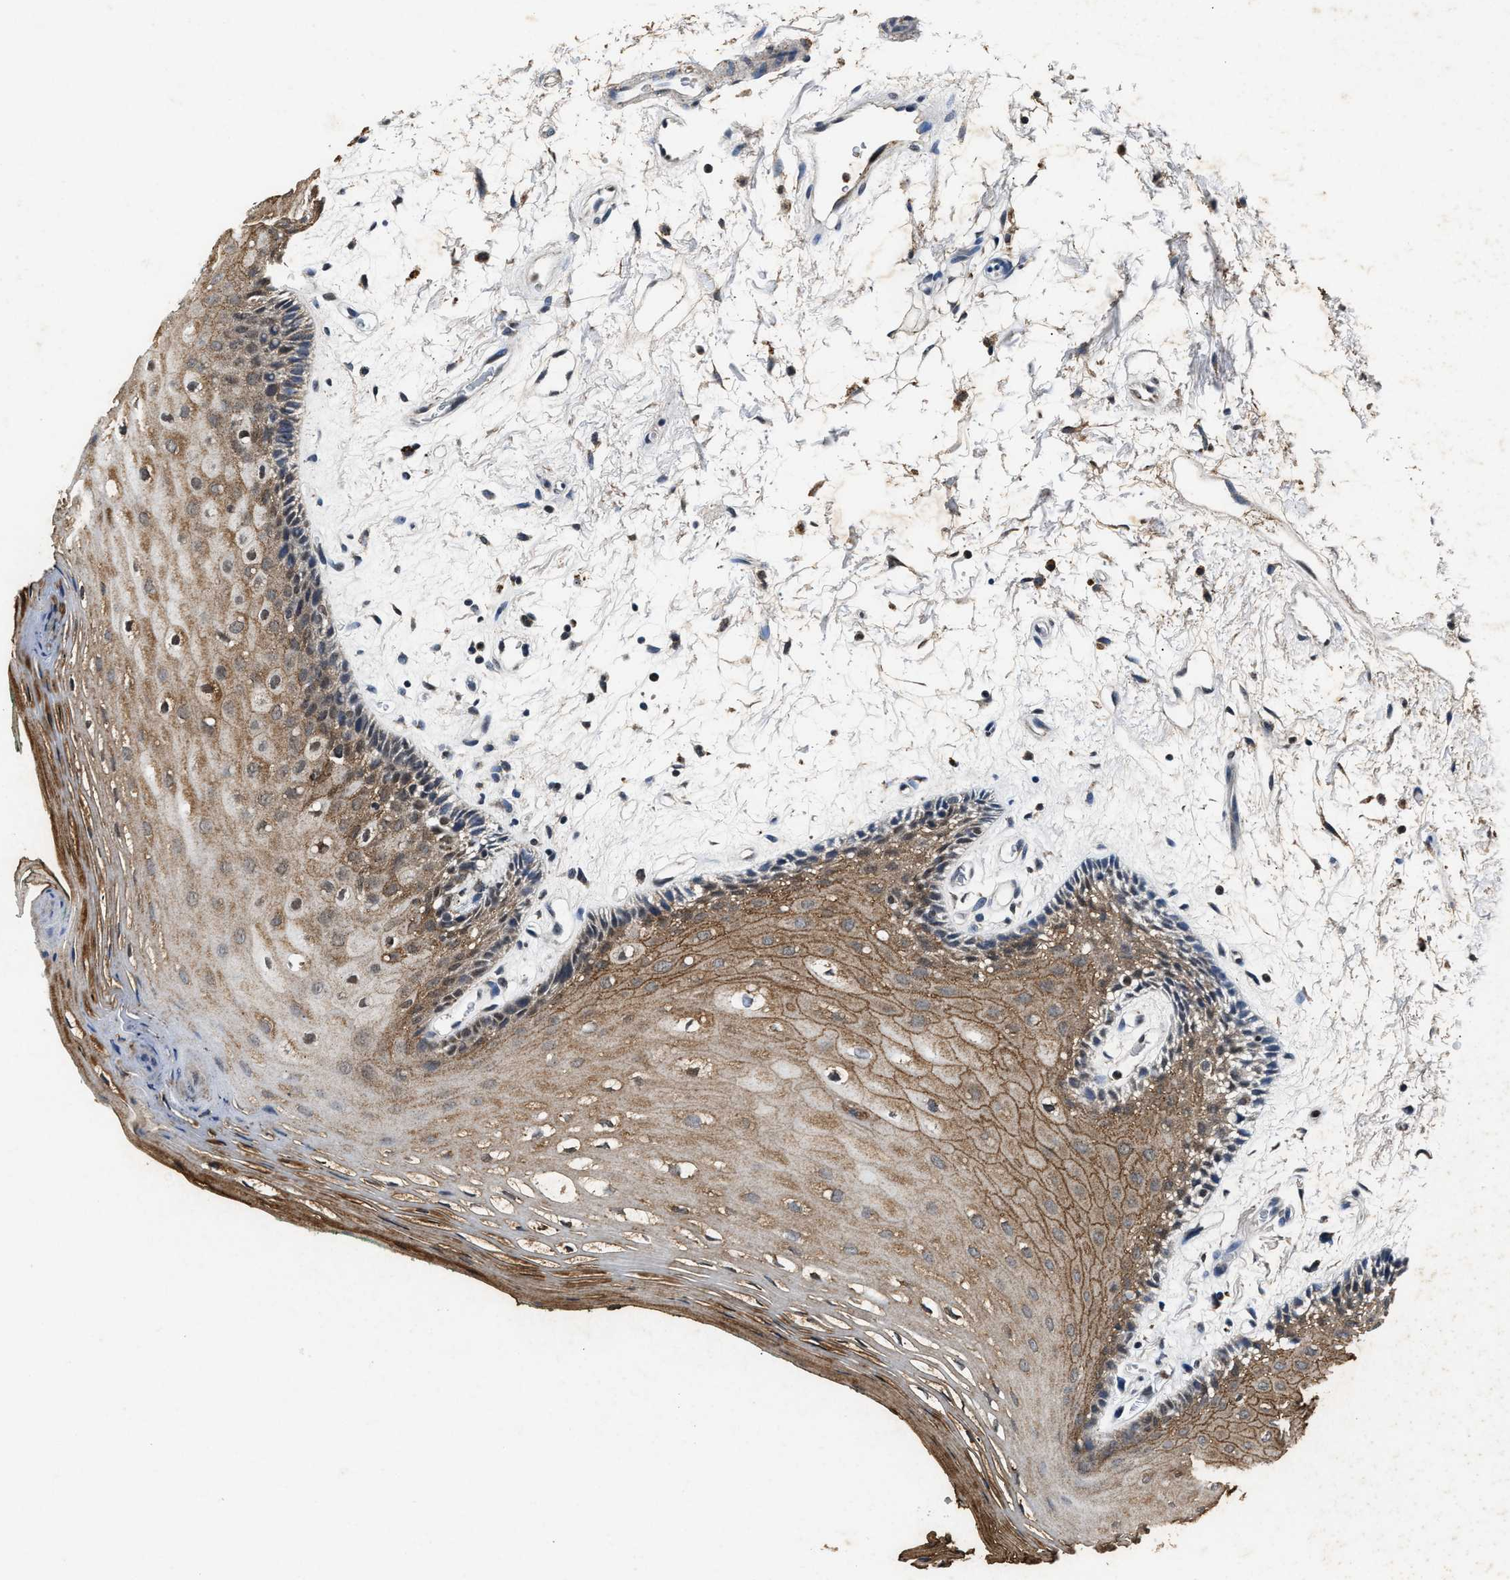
{"staining": {"intensity": "moderate", "quantity": ">75%", "location": "cytoplasmic/membranous"}, "tissue": "oral mucosa", "cell_type": "Squamous epithelial cells", "image_type": "normal", "snomed": [{"axis": "morphology", "description": "Normal tissue, NOS"}, {"axis": "topography", "description": "Skeletal muscle"}, {"axis": "topography", "description": "Oral tissue"}, {"axis": "topography", "description": "Peripheral nerve tissue"}], "caption": "The immunohistochemical stain highlights moderate cytoplasmic/membranous positivity in squamous epithelial cells of normal oral mucosa.", "gene": "ACOX1", "patient": {"sex": "female", "age": 84}}